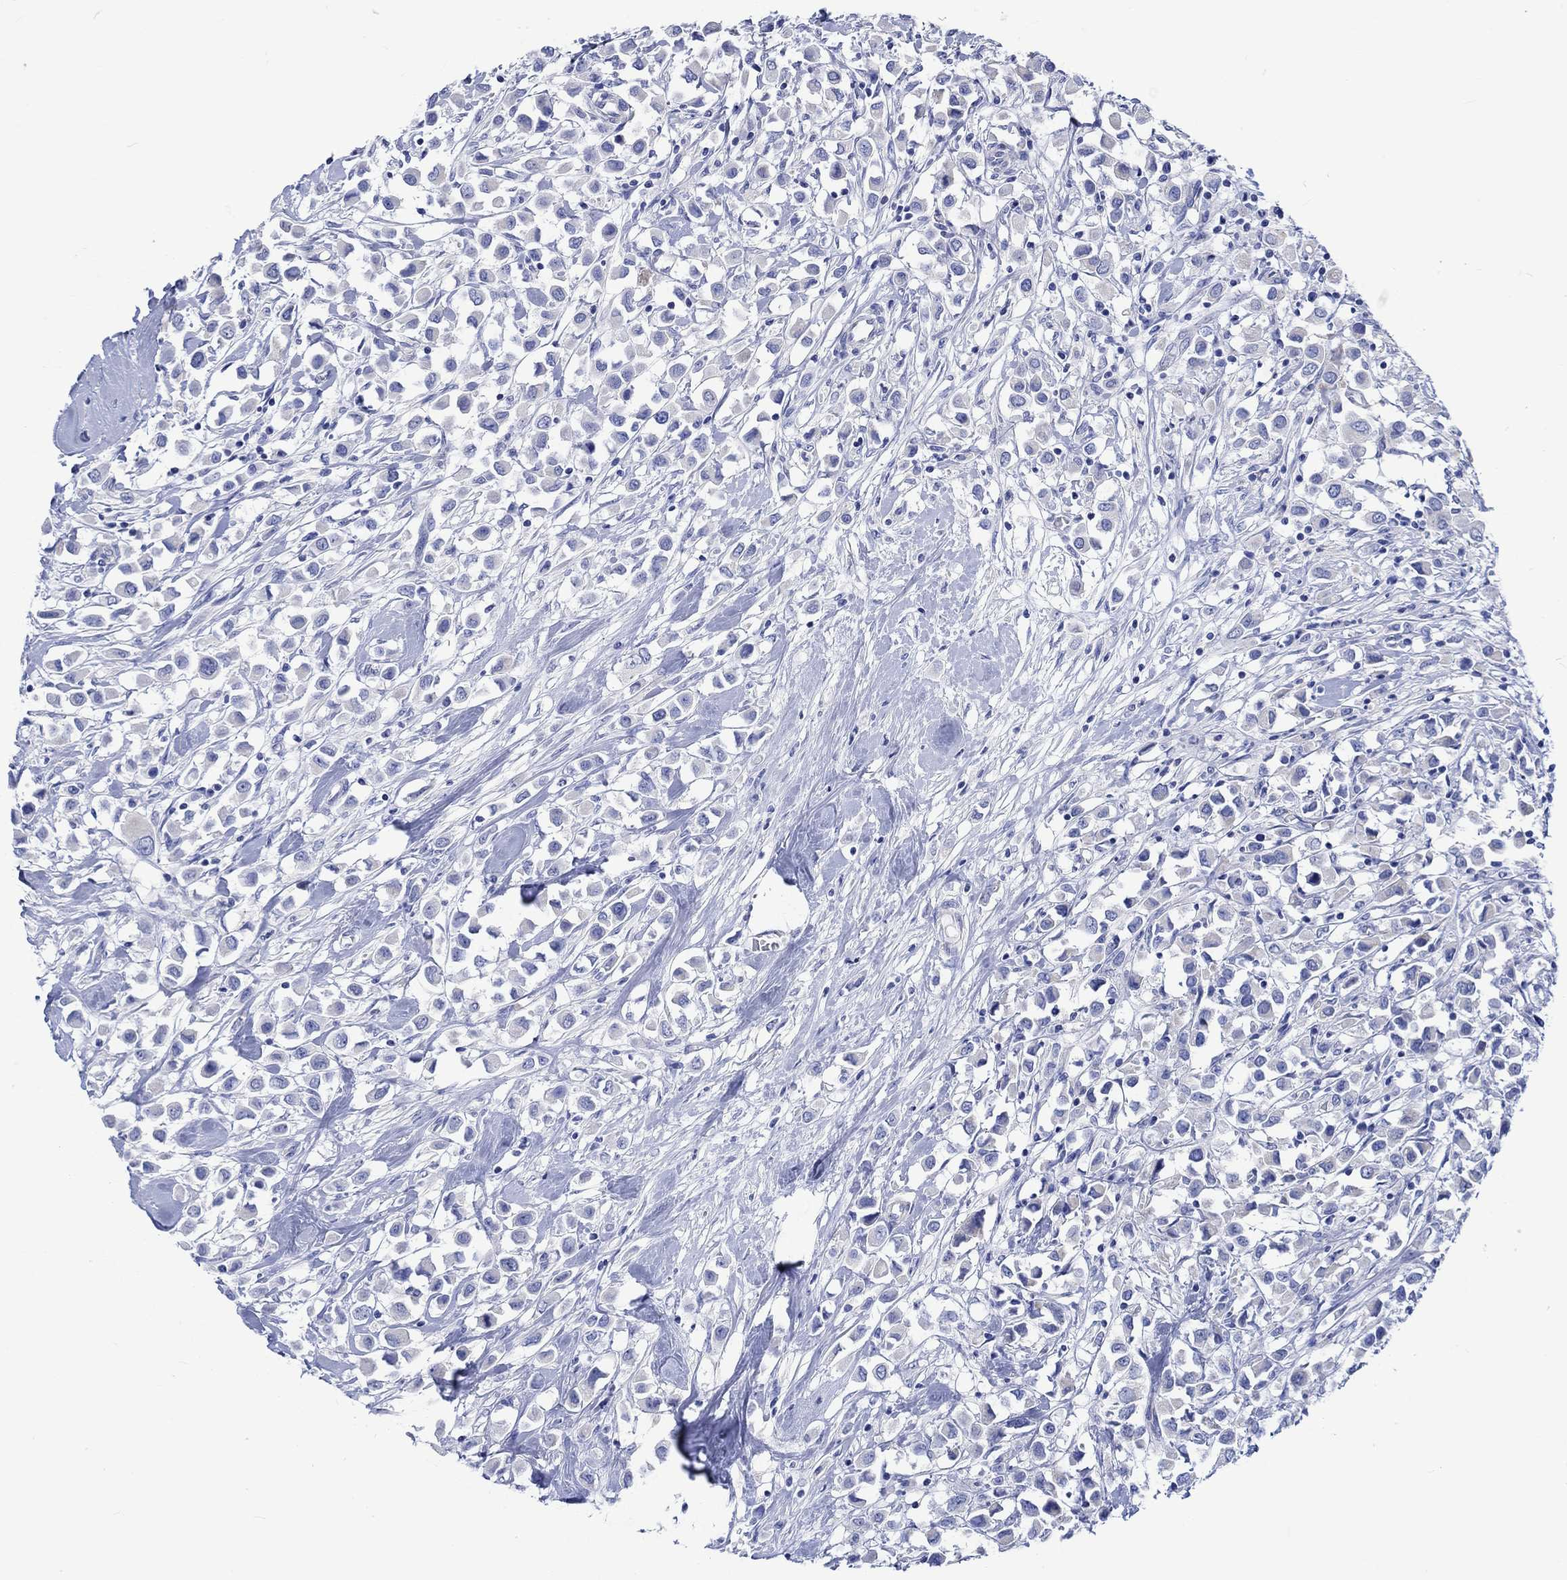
{"staining": {"intensity": "negative", "quantity": "none", "location": "none"}, "tissue": "breast cancer", "cell_type": "Tumor cells", "image_type": "cancer", "snomed": [{"axis": "morphology", "description": "Duct carcinoma"}, {"axis": "topography", "description": "Breast"}], "caption": "This is an IHC micrograph of human breast cancer. There is no expression in tumor cells.", "gene": "CPLX2", "patient": {"sex": "female", "age": 61}}